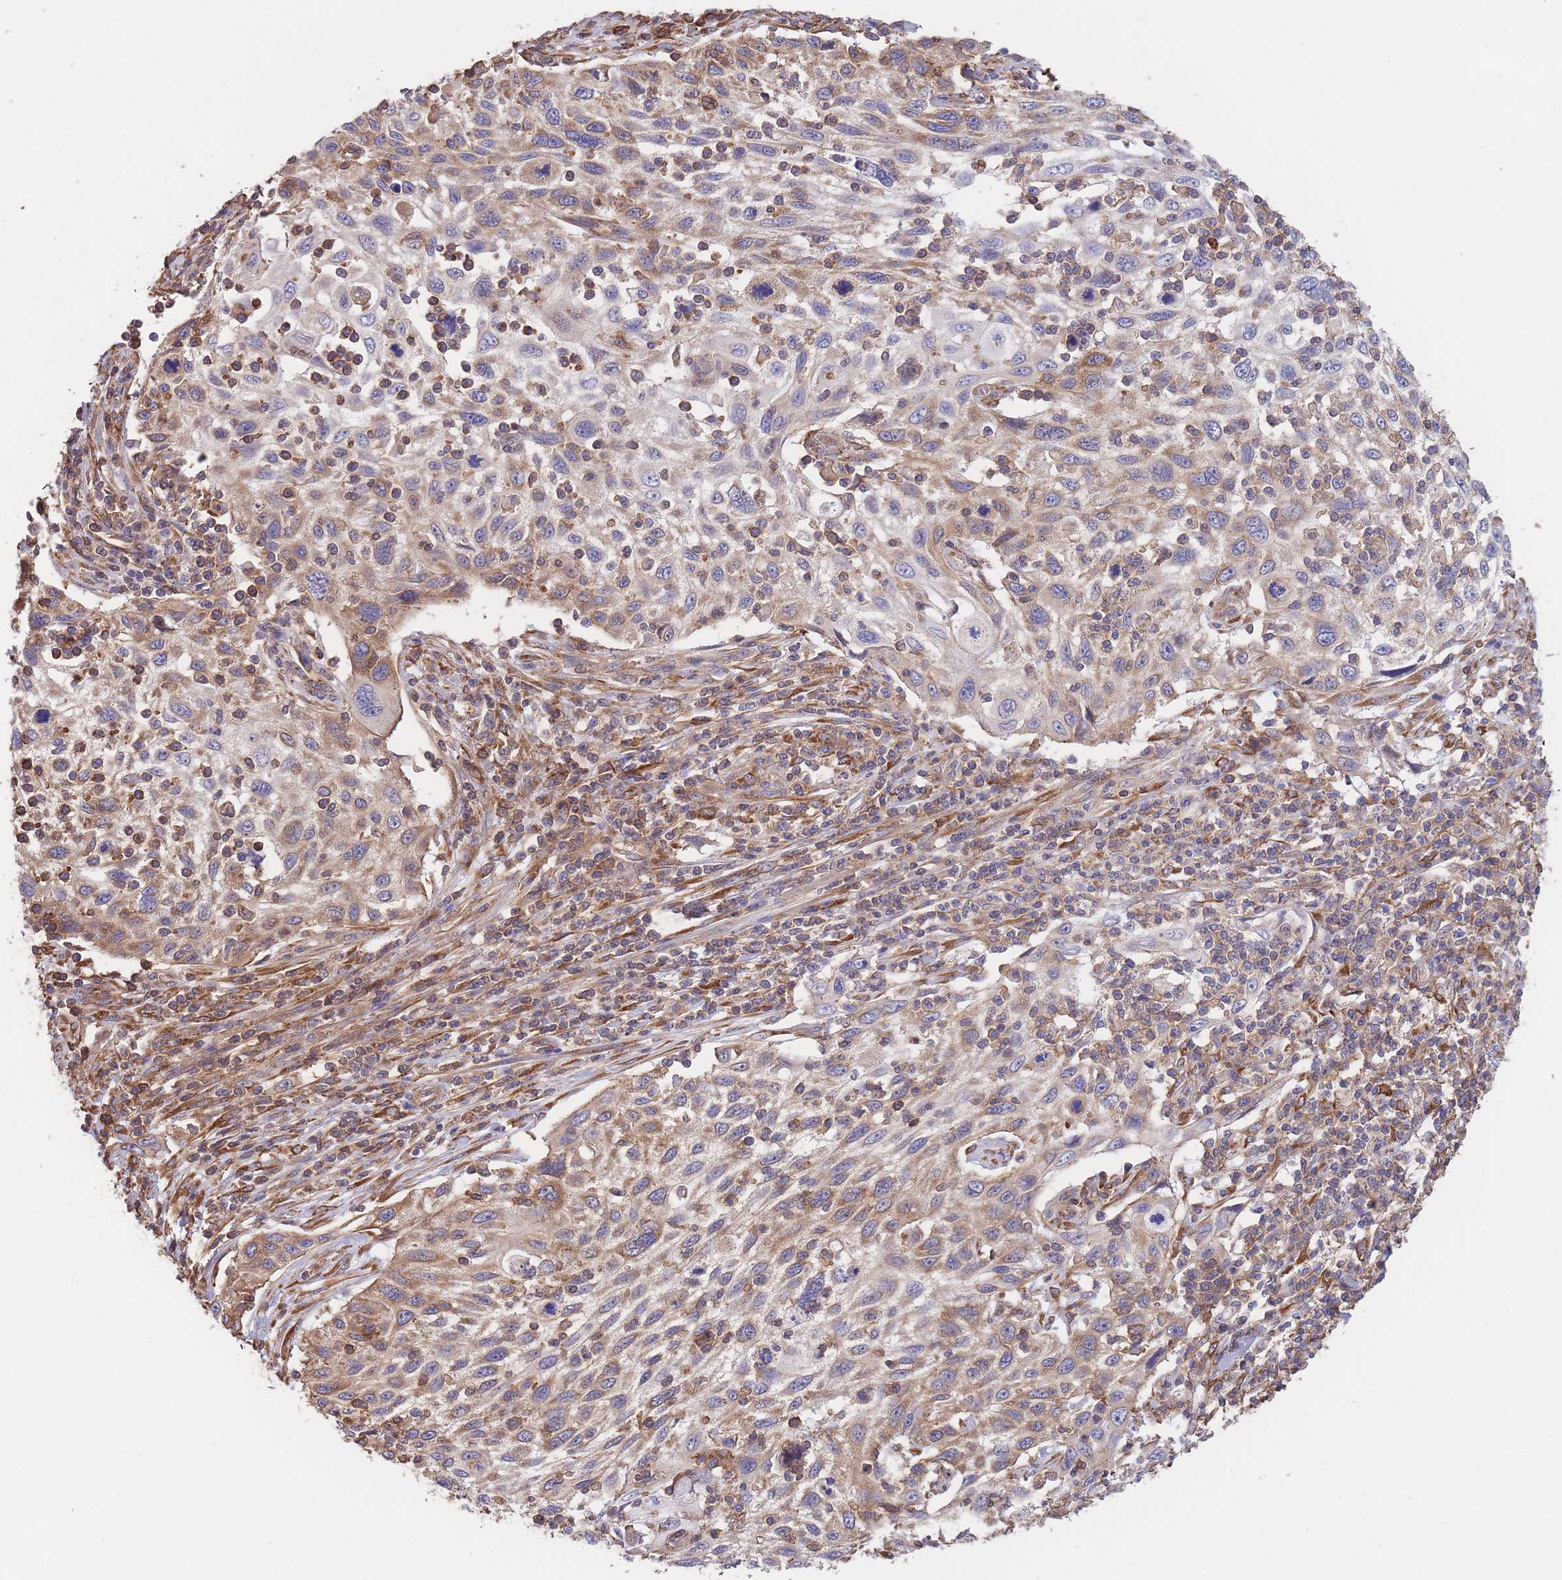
{"staining": {"intensity": "weak", "quantity": "25%-75%", "location": "cytoplasmic/membranous"}, "tissue": "cervical cancer", "cell_type": "Tumor cells", "image_type": "cancer", "snomed": [{"axis": "morphology", "description": "Squamous cell carcinoma, NOS"}, {"axis": "topography", "description": "Cervix"}], "caption": "Immunohistochemistry photomicrograph of neoplastic tissue: human squamous cell carcinoma (cervical) stained using immunohistochemistry shows low levels of weak protein expression localized specifically in the cytoplasmic/membranous of tumor cells, appearing as a cytoplasmic/membranous brown color.", "gene": "LRRN4CL", "patient": {"sex": "female", "age": 70}}